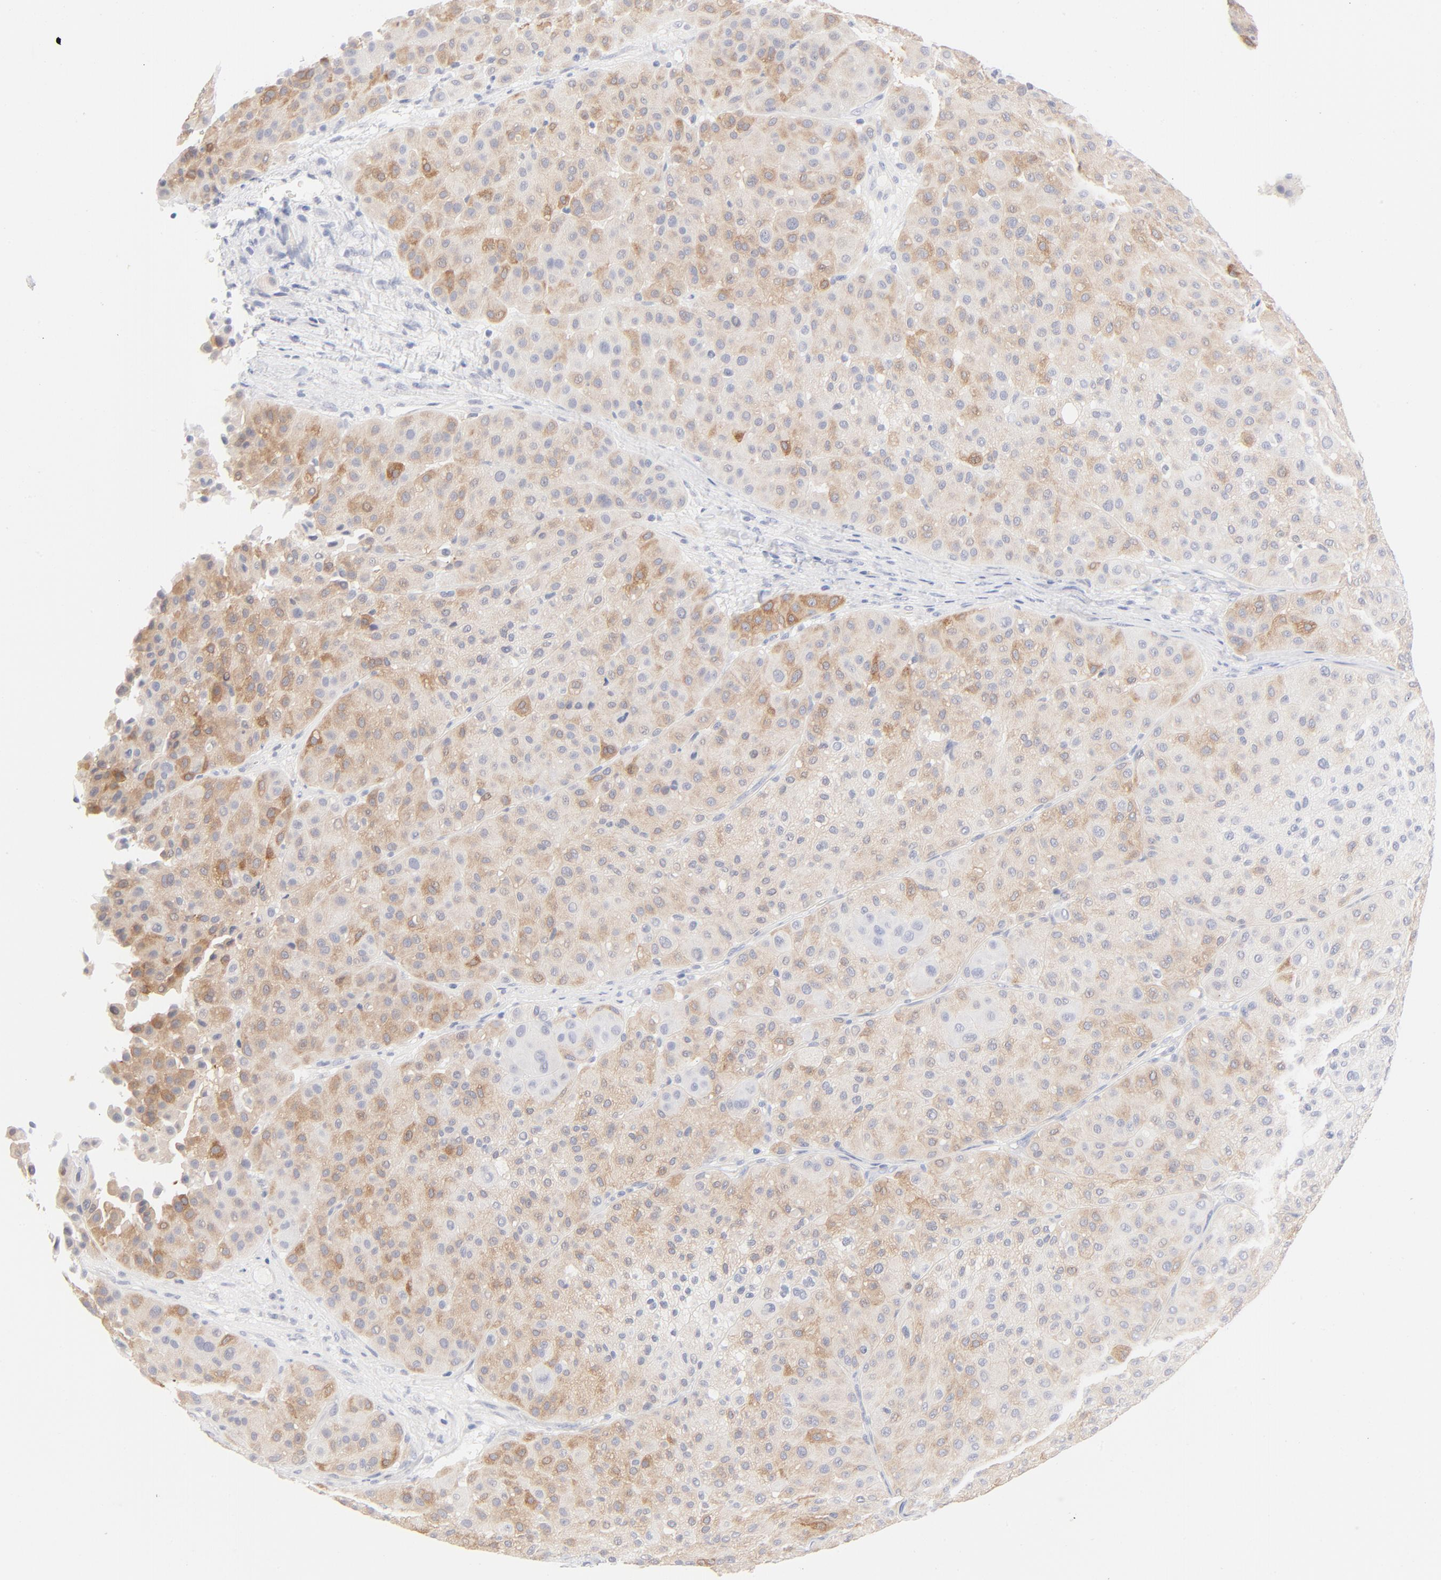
{"staining": {"intensity": "moderate", "quantity": ">75%", "location": "cytoplasmic/membranous"}, "tissue": "melanoma", "cell_type": "Tumor cells", "image_type": "cancer", "snomed": [{"axis": "morphology", "description": "Normal tissue, NOS"}, {"axis": "morphology", "description": "Malignant melanoma, Metastatic site"}, {"axis": "topography", "description": "Skin"}], "caption": "A brown stain shows moderate cytoplasmic/membranous expression of a protein in human melanoma tumor cells.", "gene": "ONECUT1", "patient": {"sex": "male", "age": 41}}